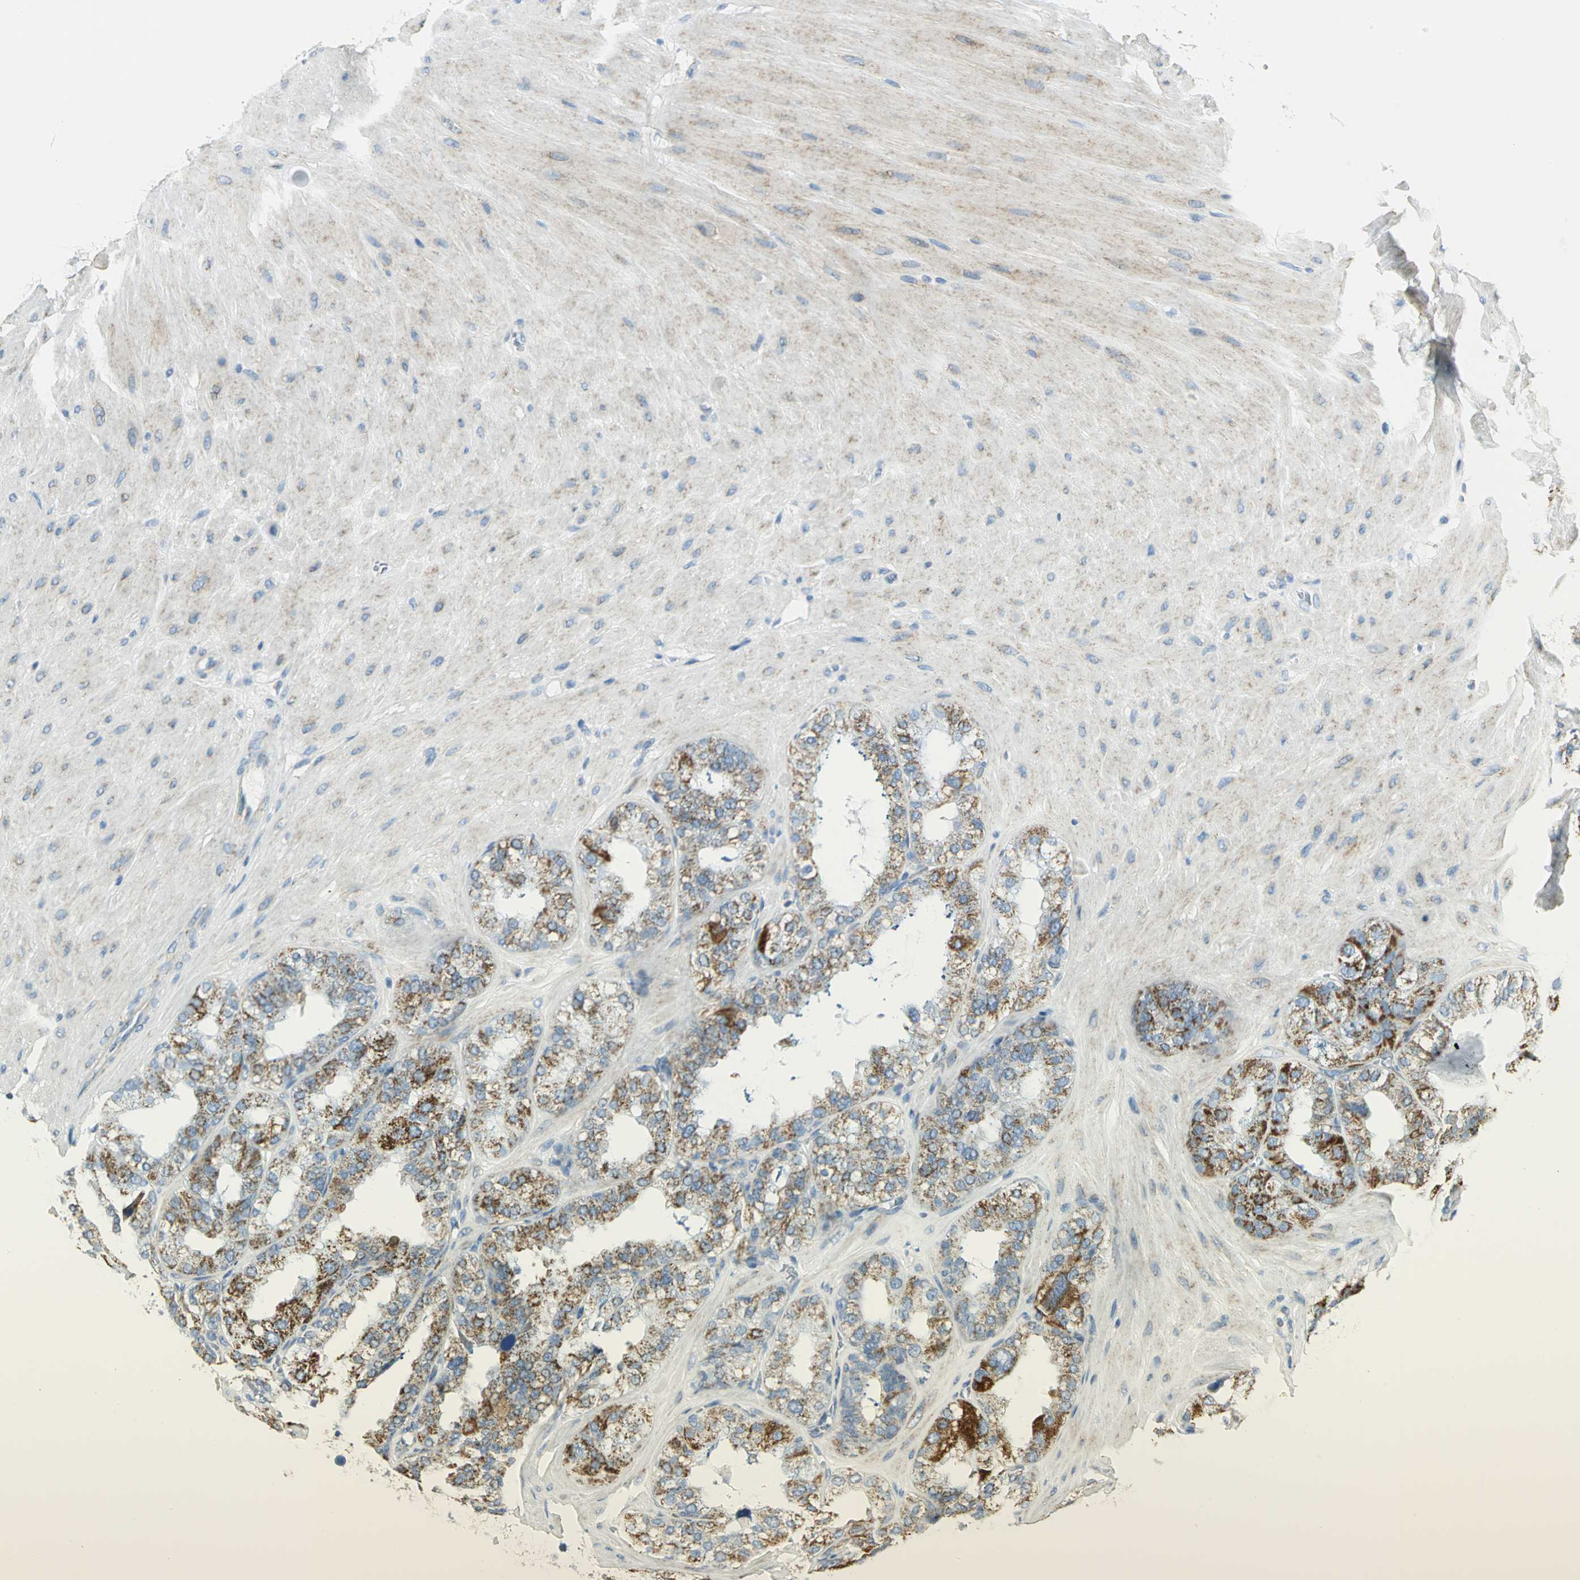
{"staining": {"intensity": "strong", "quantity": "25%-75%", "location": "cytoplasmic/membranous"}, "tissue": "seminal vesicle", "cell_type": "Glandular cells", "image_type": "normal", "snomed": [{"axis": "morphology", "description": "Normal tissue, NOS"}, {"axis": "topography", "description": "Prostate"}, {"axis": "topography", "description": "Seminal veicle"}], "caption": "A brown stain labels strong cytoplasmic/membranous positivity of a protein in glandular cells of benign human seminal vesicle.", "gene": "NTRK1", "patient": {"sex": "male", "age": 51}}